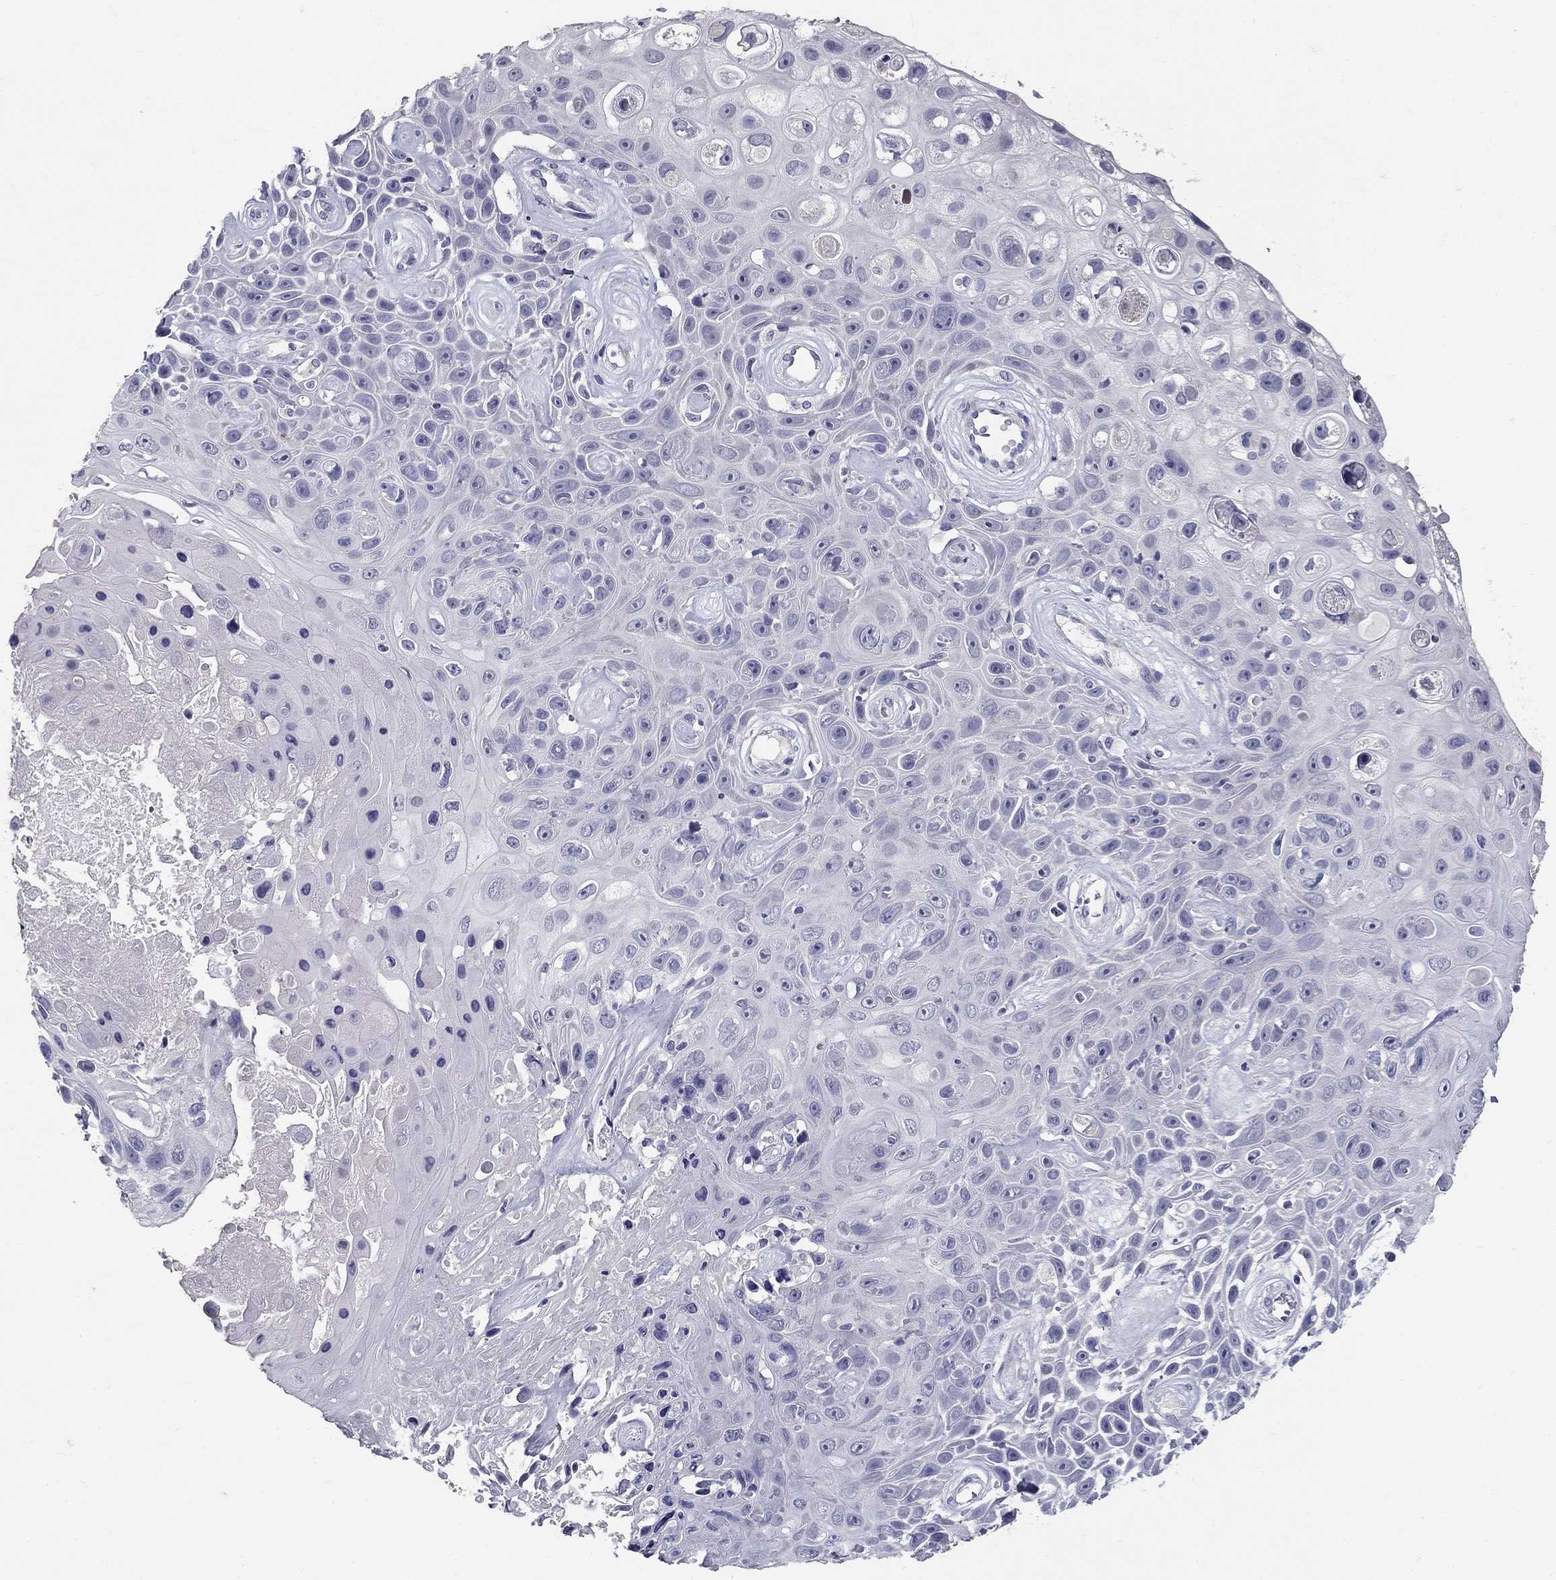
{"staining": {"intensity": "negative", "quantity": "none", "location": "none"}, "tissue": "skin cancer", "cell_type": "Tumor cells", "image_type": "cancer", "snomed": [{"axis": "morphology", "description": "Squamous cell carcinoma, NOS"}, {"axis": "topography", "description": "Skin"}], "caption": "Immunohistochemical staining of squamous cell carcinoma (skin) reveals no significant positivity in tumor cells.", "gene": "POMC", "patient": {"sex": "male", "age": 82}}